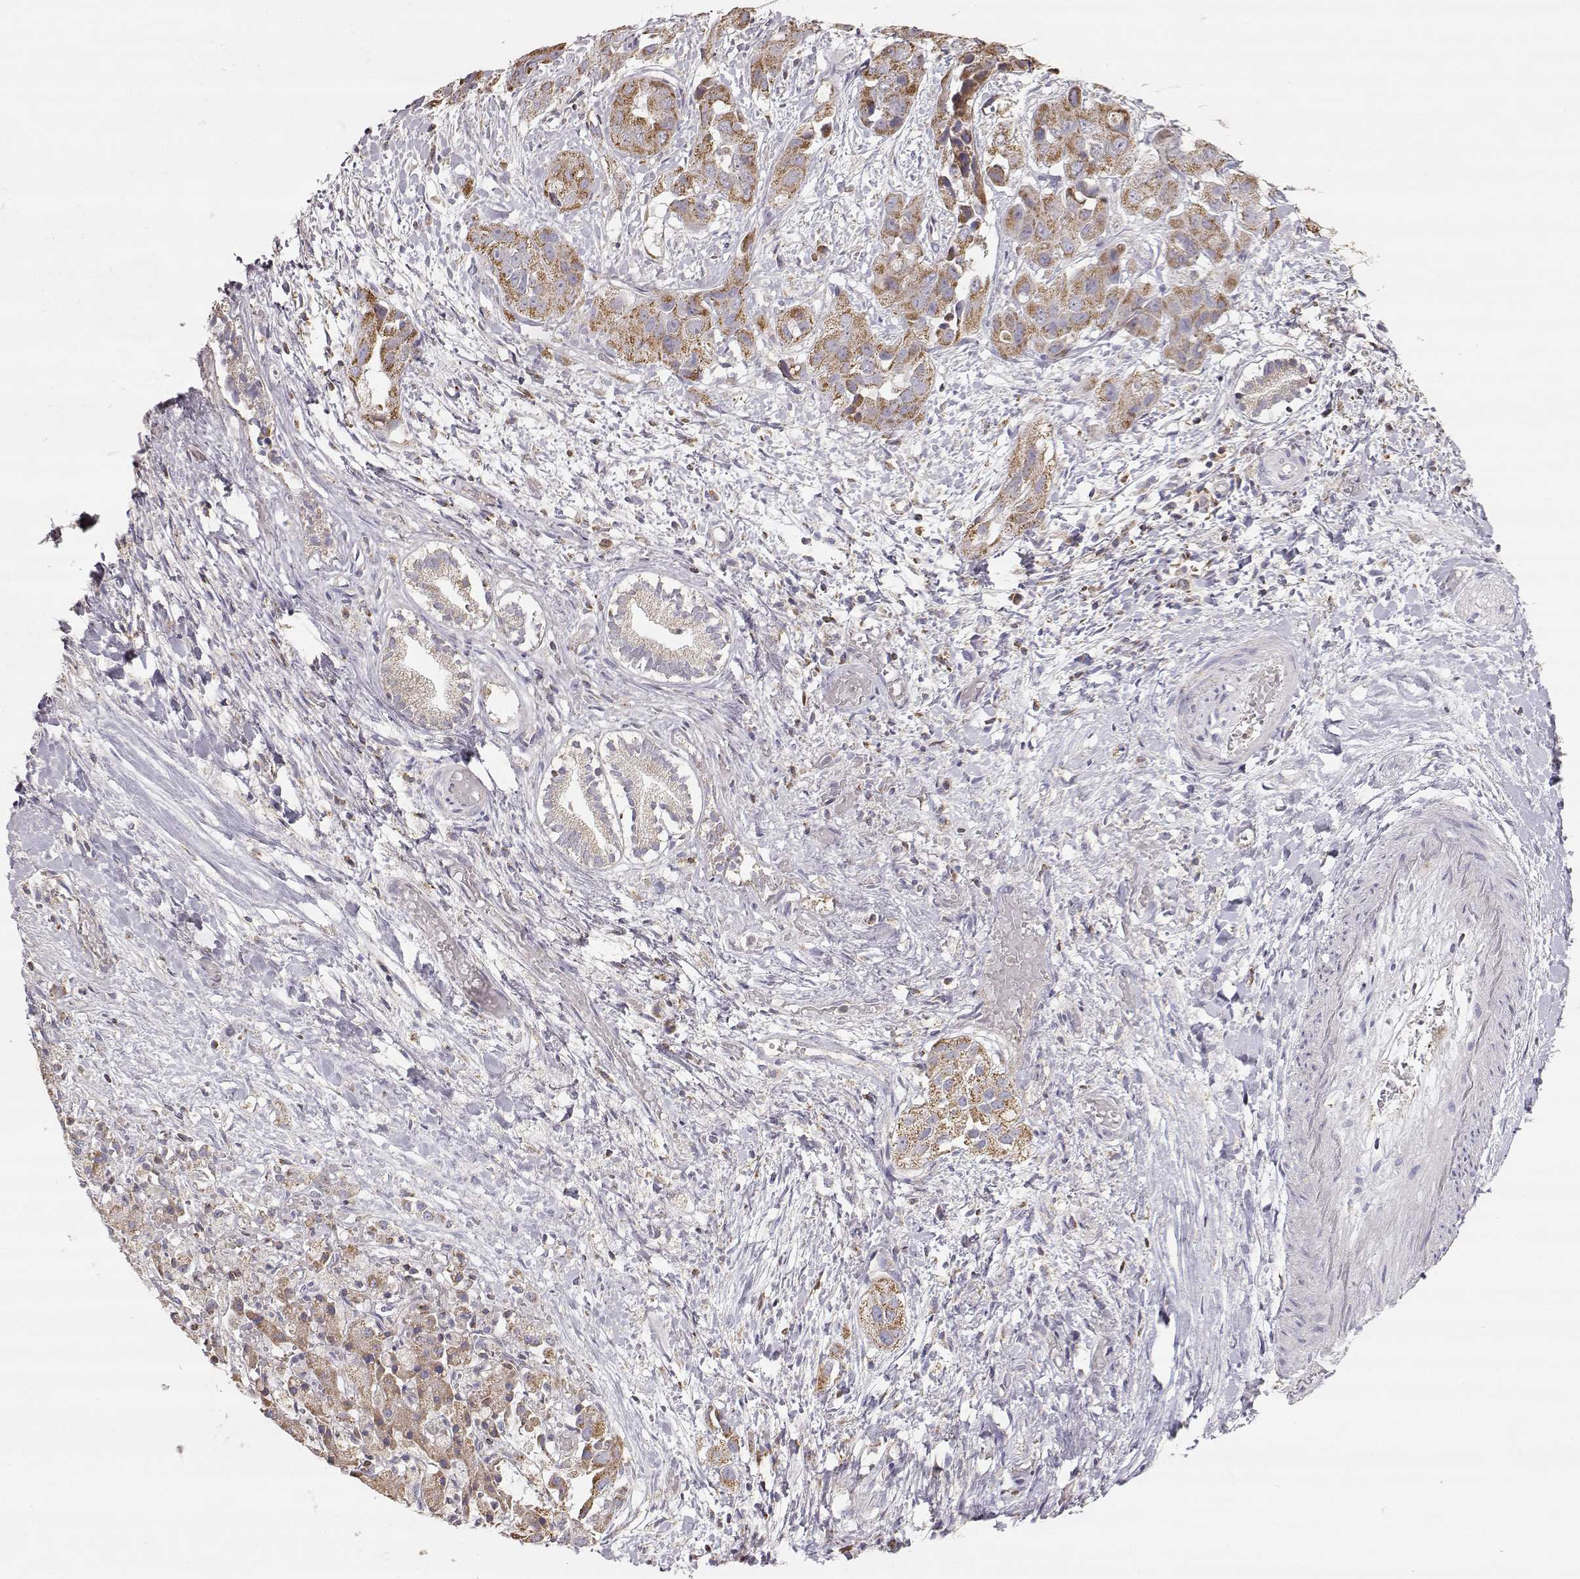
{"staining": {"intensity": "moderate", "quantity": ">75%", "location": "cytoplasmic/membranous"}, "tissue": "liver cancer", "cell_type": "Tumor cells", "image_type": "cancer", "snomed": [{"axis": "morphology", "description": "Cholangiocarcinoma"}, {"axis": "topography", "description": "Liver"}], "caption": "Protein analysis of liver cholangiocarcinoma tissue reveals moderate cytoplasmic/membranous staining in approximately >75% of tumor cells. The staining is performed using DAB brown chromogen to label protein expression. The nuclei are counter-stained blue using hematoxylin.", "gene": "GRAP2", "patient": {"sex": "female", "age": 52}}